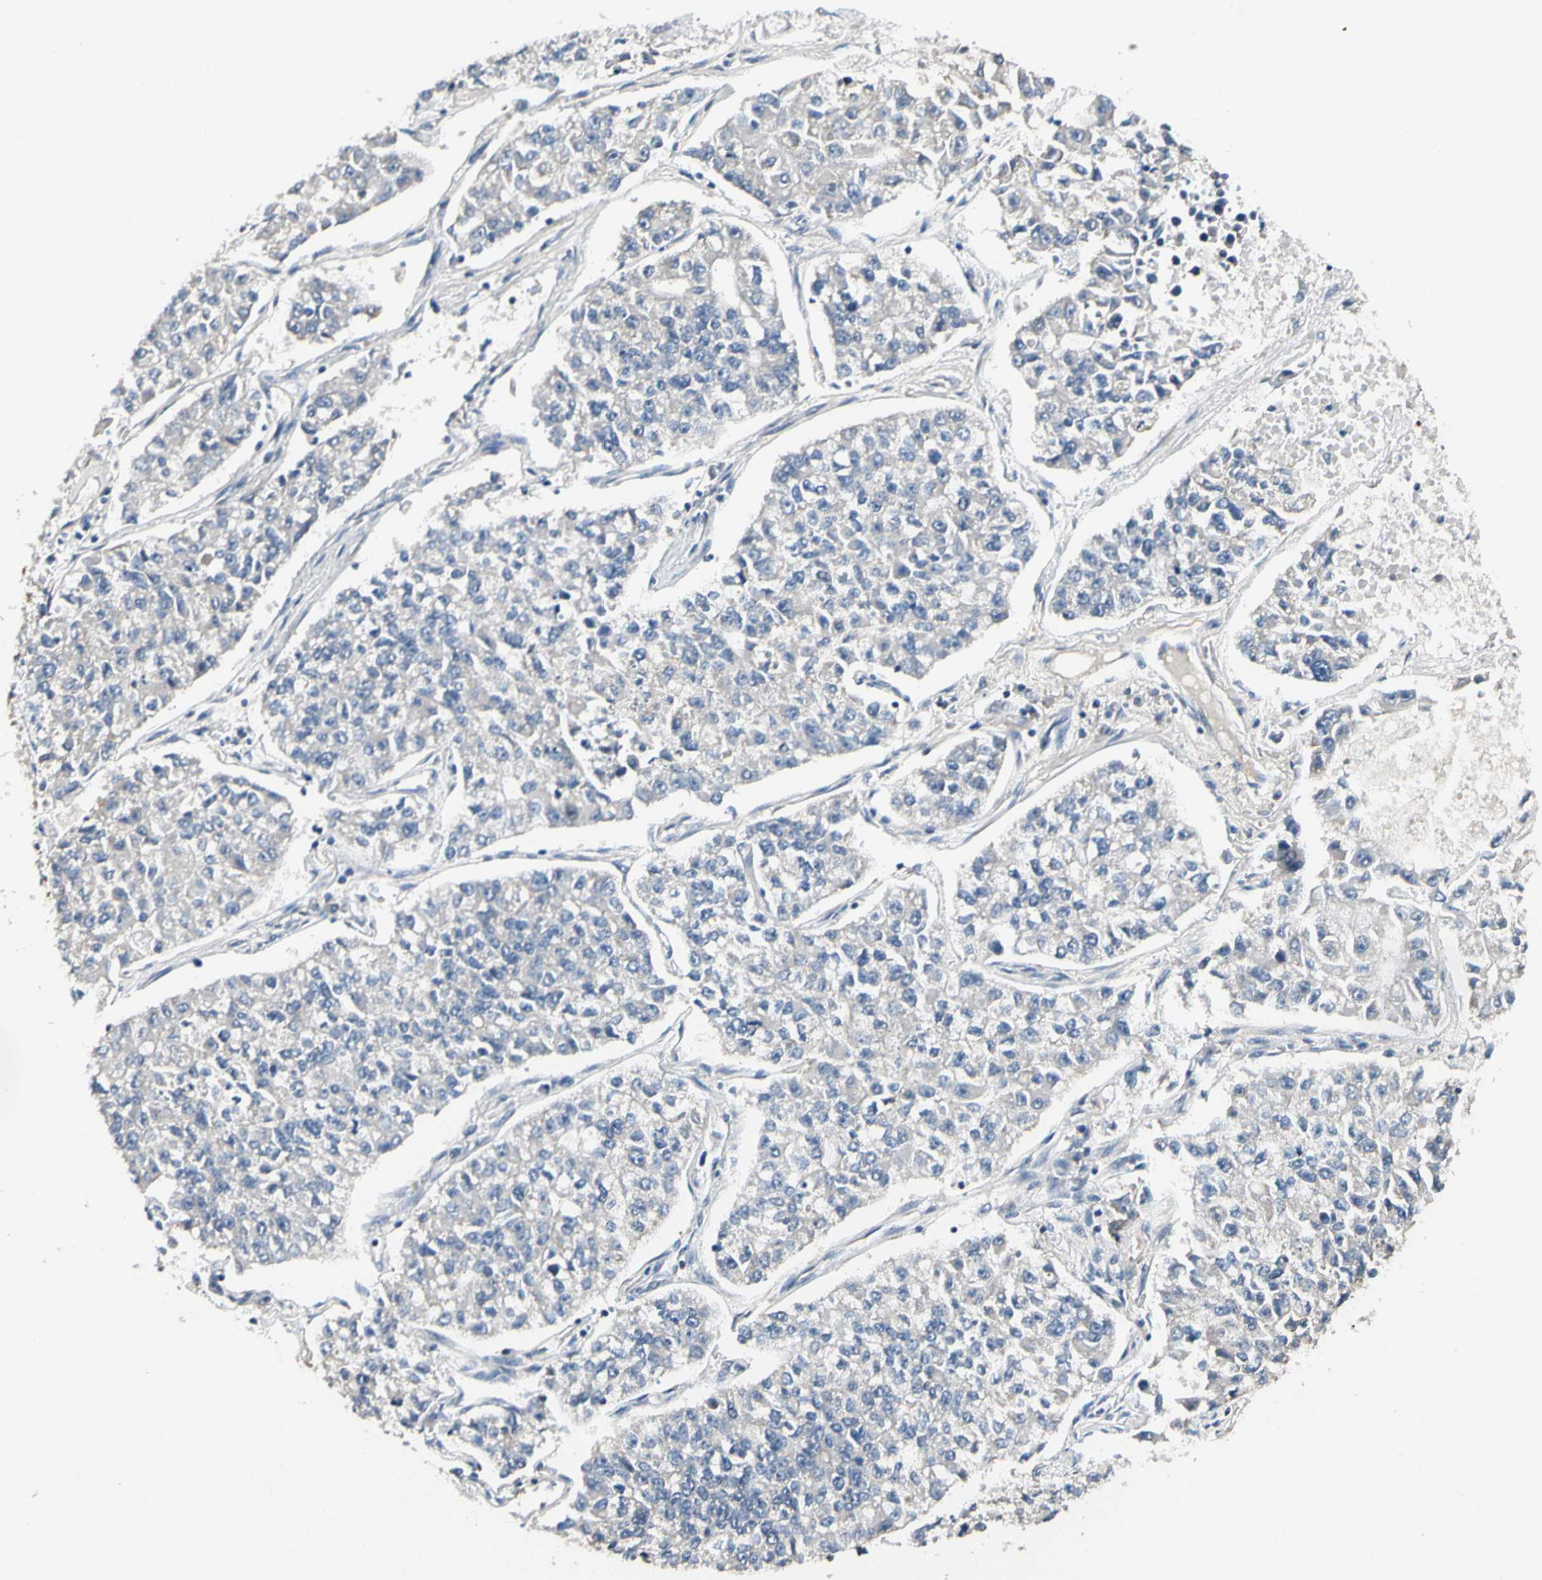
{"staining": {"intensity": "negative", "quantity": "none", "location": "none"}, "tissue": "lung cancer", "cell_type": "Tumor cells", "image_type": "cancer", "snomed": [{"axis": "morphology", "description": "Adenocarcinoma, NOS"}, {"axis": "topography", "description": "Lung"}], "caption": "The photomicrograph reveals no staining of tumor cells in lung cancer (adenocarcinoma).", "gene": "GREM1", "patient": {"sex": "male", "age": 49}}